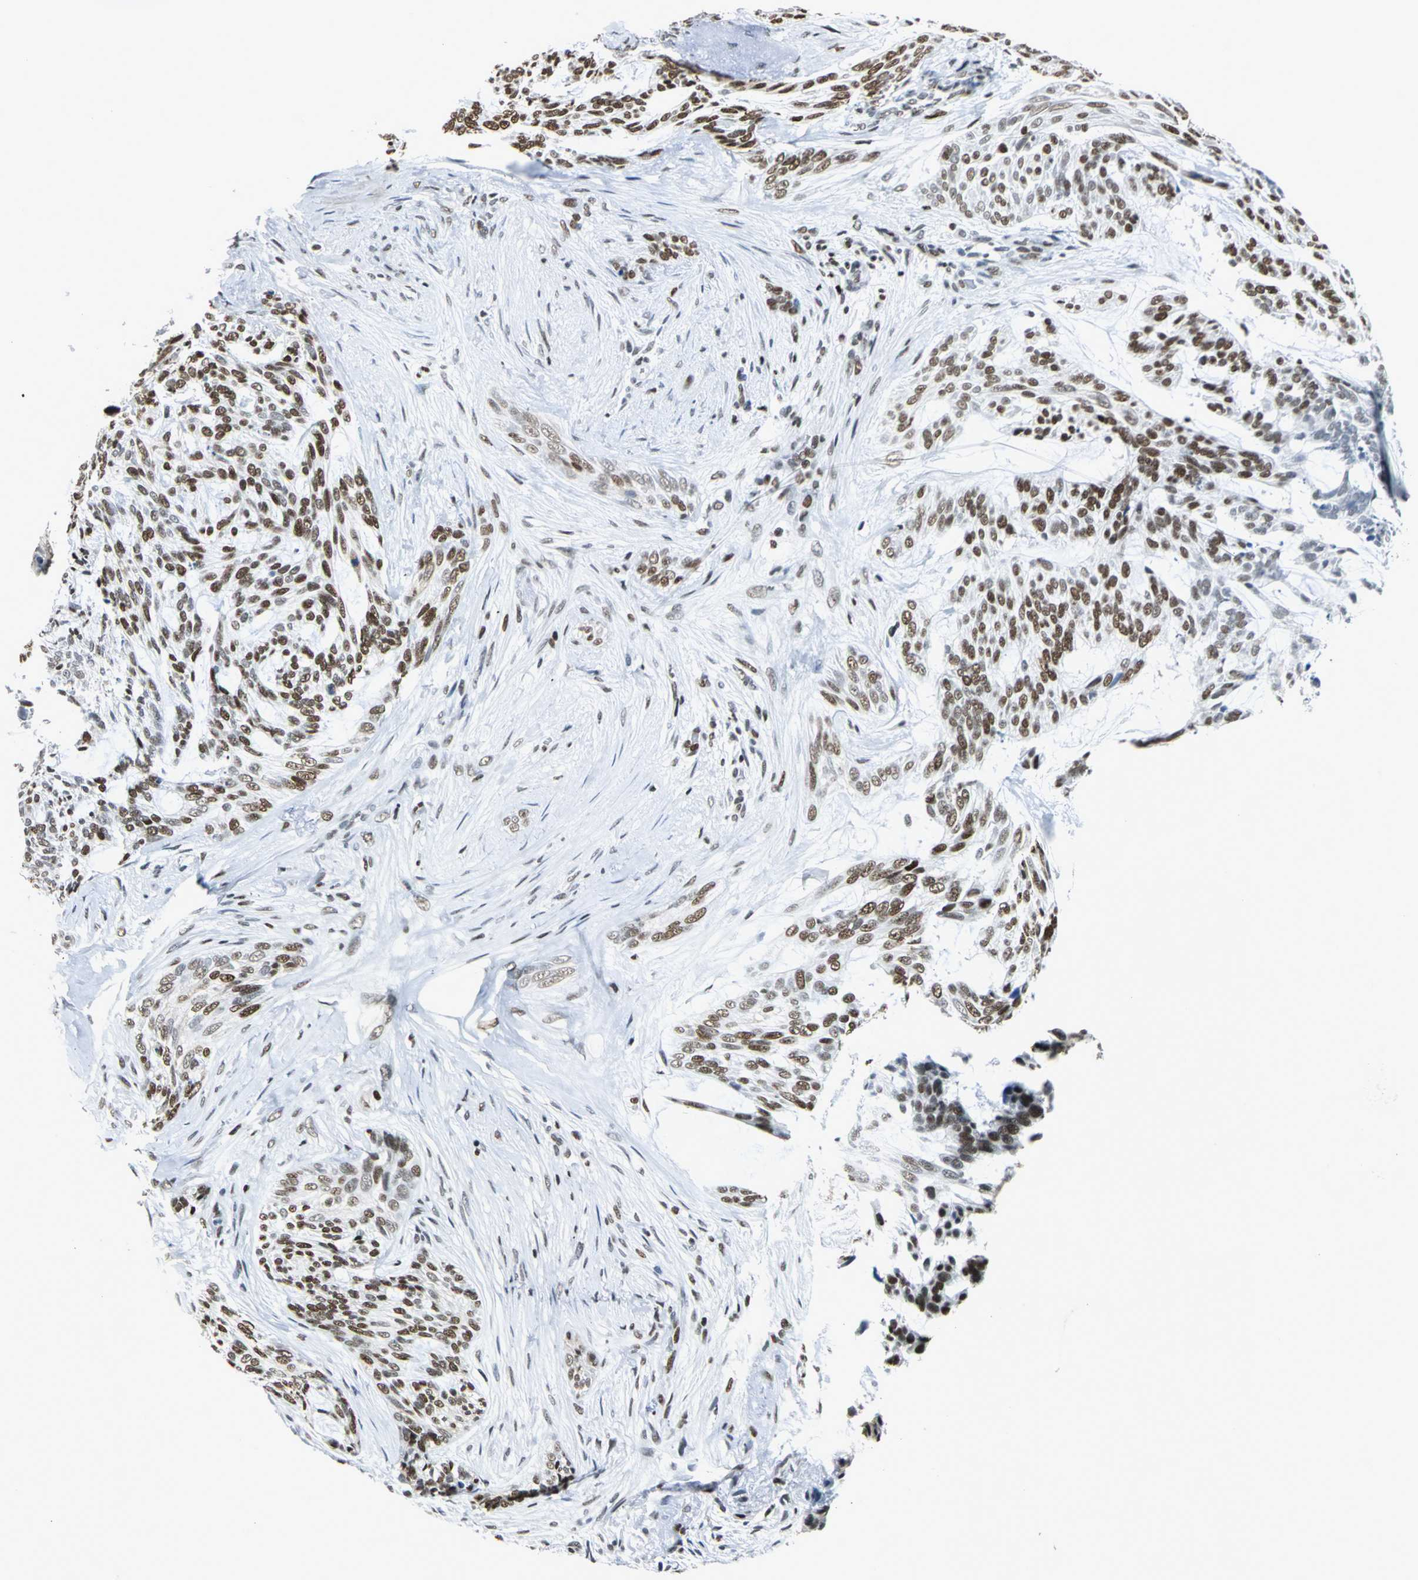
{"staining": {"intensity": "strong", "quantity": ">75%", "location": "nuclear"}, "tissue": "skin cancer", "cell_type": "Tumor cells", "image_type": "cancer", "snomed": [{"axis": "morphology", "description": "Normal tissue, NOS"}, {"axis": "morphology", "description": "Basal cell carcinoma"}, {"axis": "topography", "description": "Skin"}], "caption": "Skin cancer stained for a protein (brown) reveals strong nuclear positive expression in approximately >75% of tumor cells.", "gene": "HNRNPD", "patient": {"sex": "female", "age": 71}}